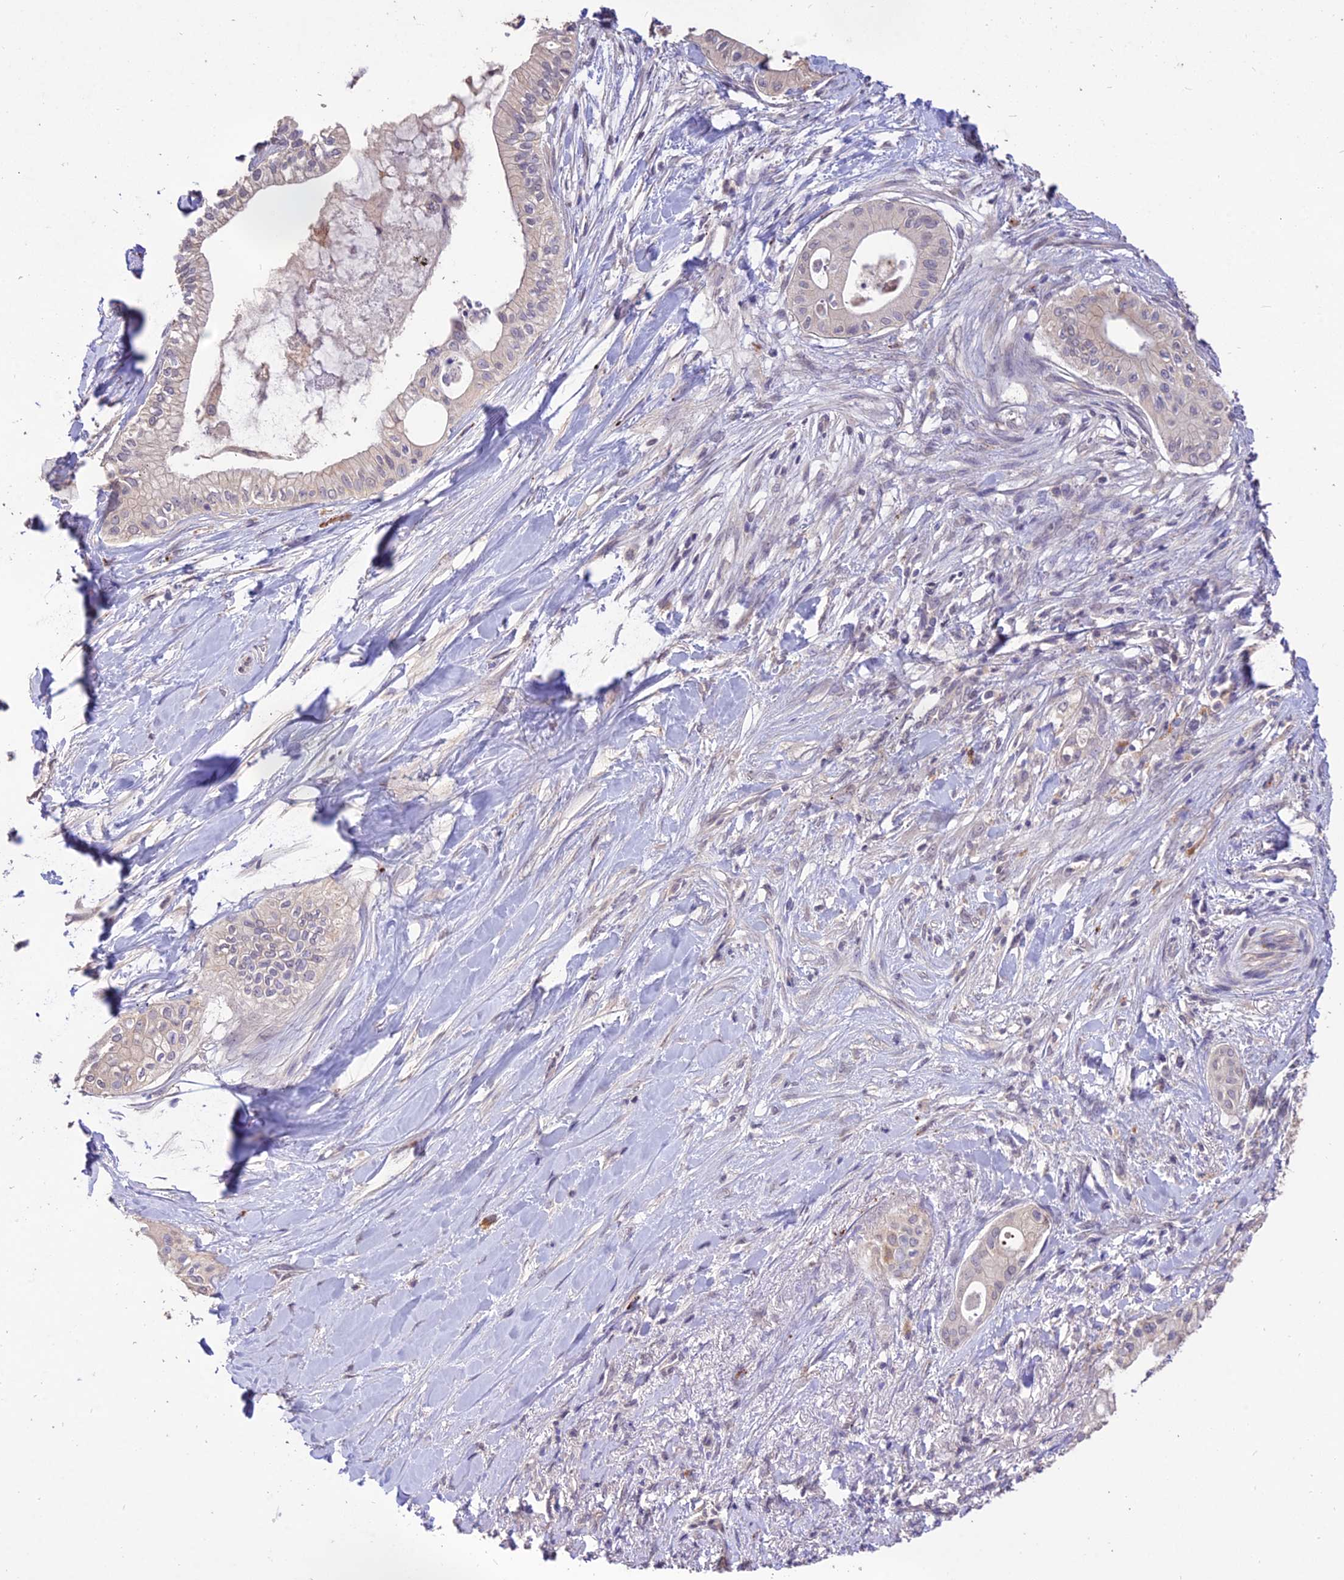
{"staining": {"intensity": "weak", "quantity": "25%-75%", "location": "cytoplasmic/membranous"}, "tissue": "pancreatic cancer", "cell_type": "Tumor cells", "image_type": "cancer", "snomed": [{"axis": "morphology", "description": "Adenocarcinoma, NOS"}, {"axis": "topography", "description": "Pancreas"}], "caption": "Pancreatic cancer was stained to show a protein in brown. There is low levels of weak cytoplasmic/membranous expression in approximately 25%-75% of tumor cells. The staining is performed using DAB brown chromogen to label protein expression. The nuclei are counter-stained blue using hematoxylin.", "gene": "SDHD", "patient": {"sex": "male", "age": 78}}